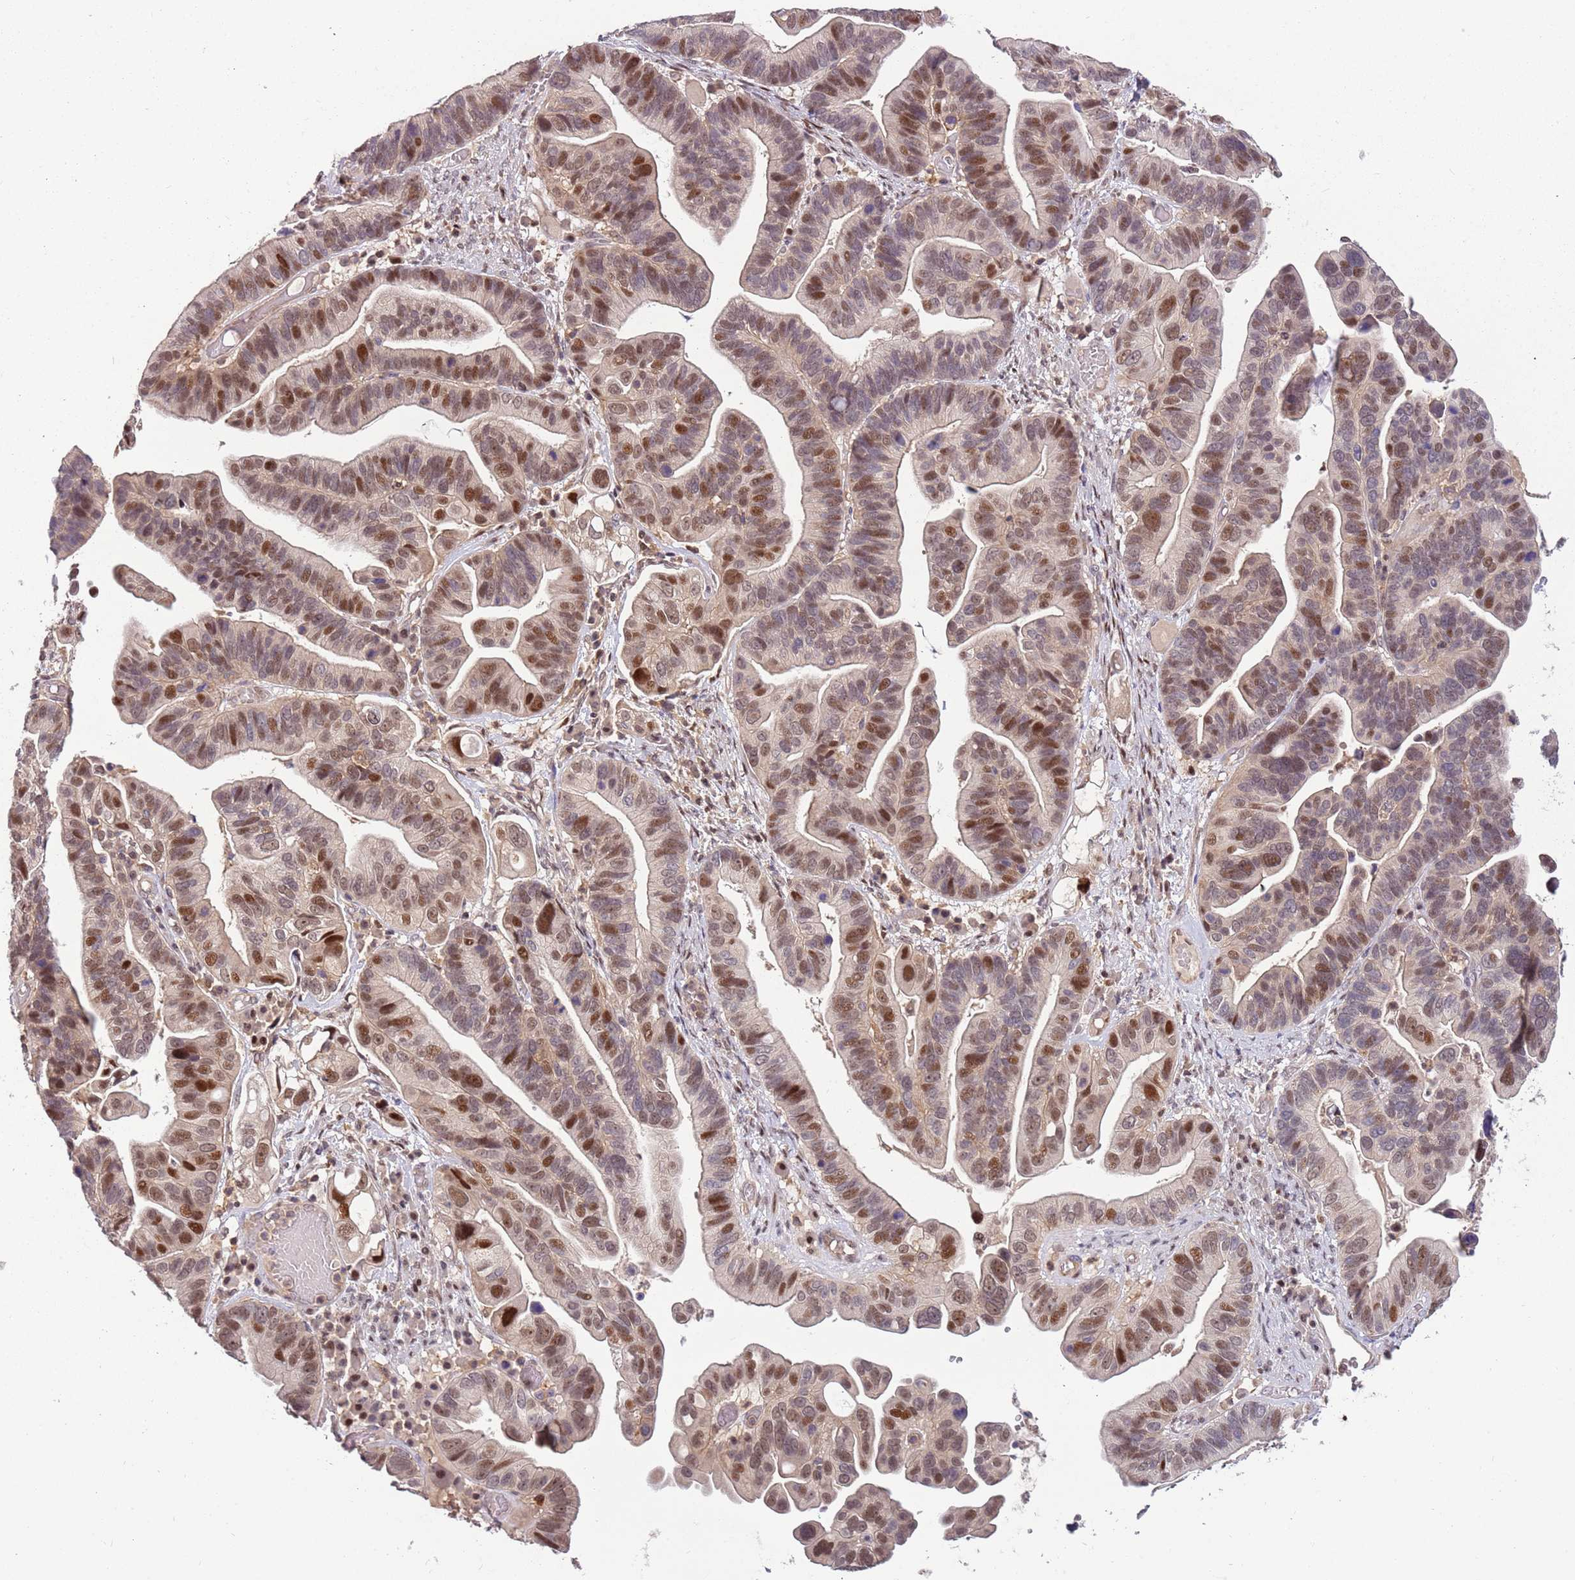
{"staining": {"intensity": "strong", "quantity": "25%-75%", "location": "nuclear"}, "tissue": "ovarian cancer", "cell_type": "Tumor cells", "image_type": "cancer", "snomed": [{"axis": "morphology", "description": "Cystadenocarcinoma, serous, NOS"}, {"axis": "topography", "description": "Ovary"}], "caption": "Brown immunohistochemical staining in serous cystadenocarcinoma (ovarian) shows strong nuclear staining in approximately 25%-75% of tumor cells.", "gene": "GSTO2", "patient": {"sex": "female", "age": 56}}